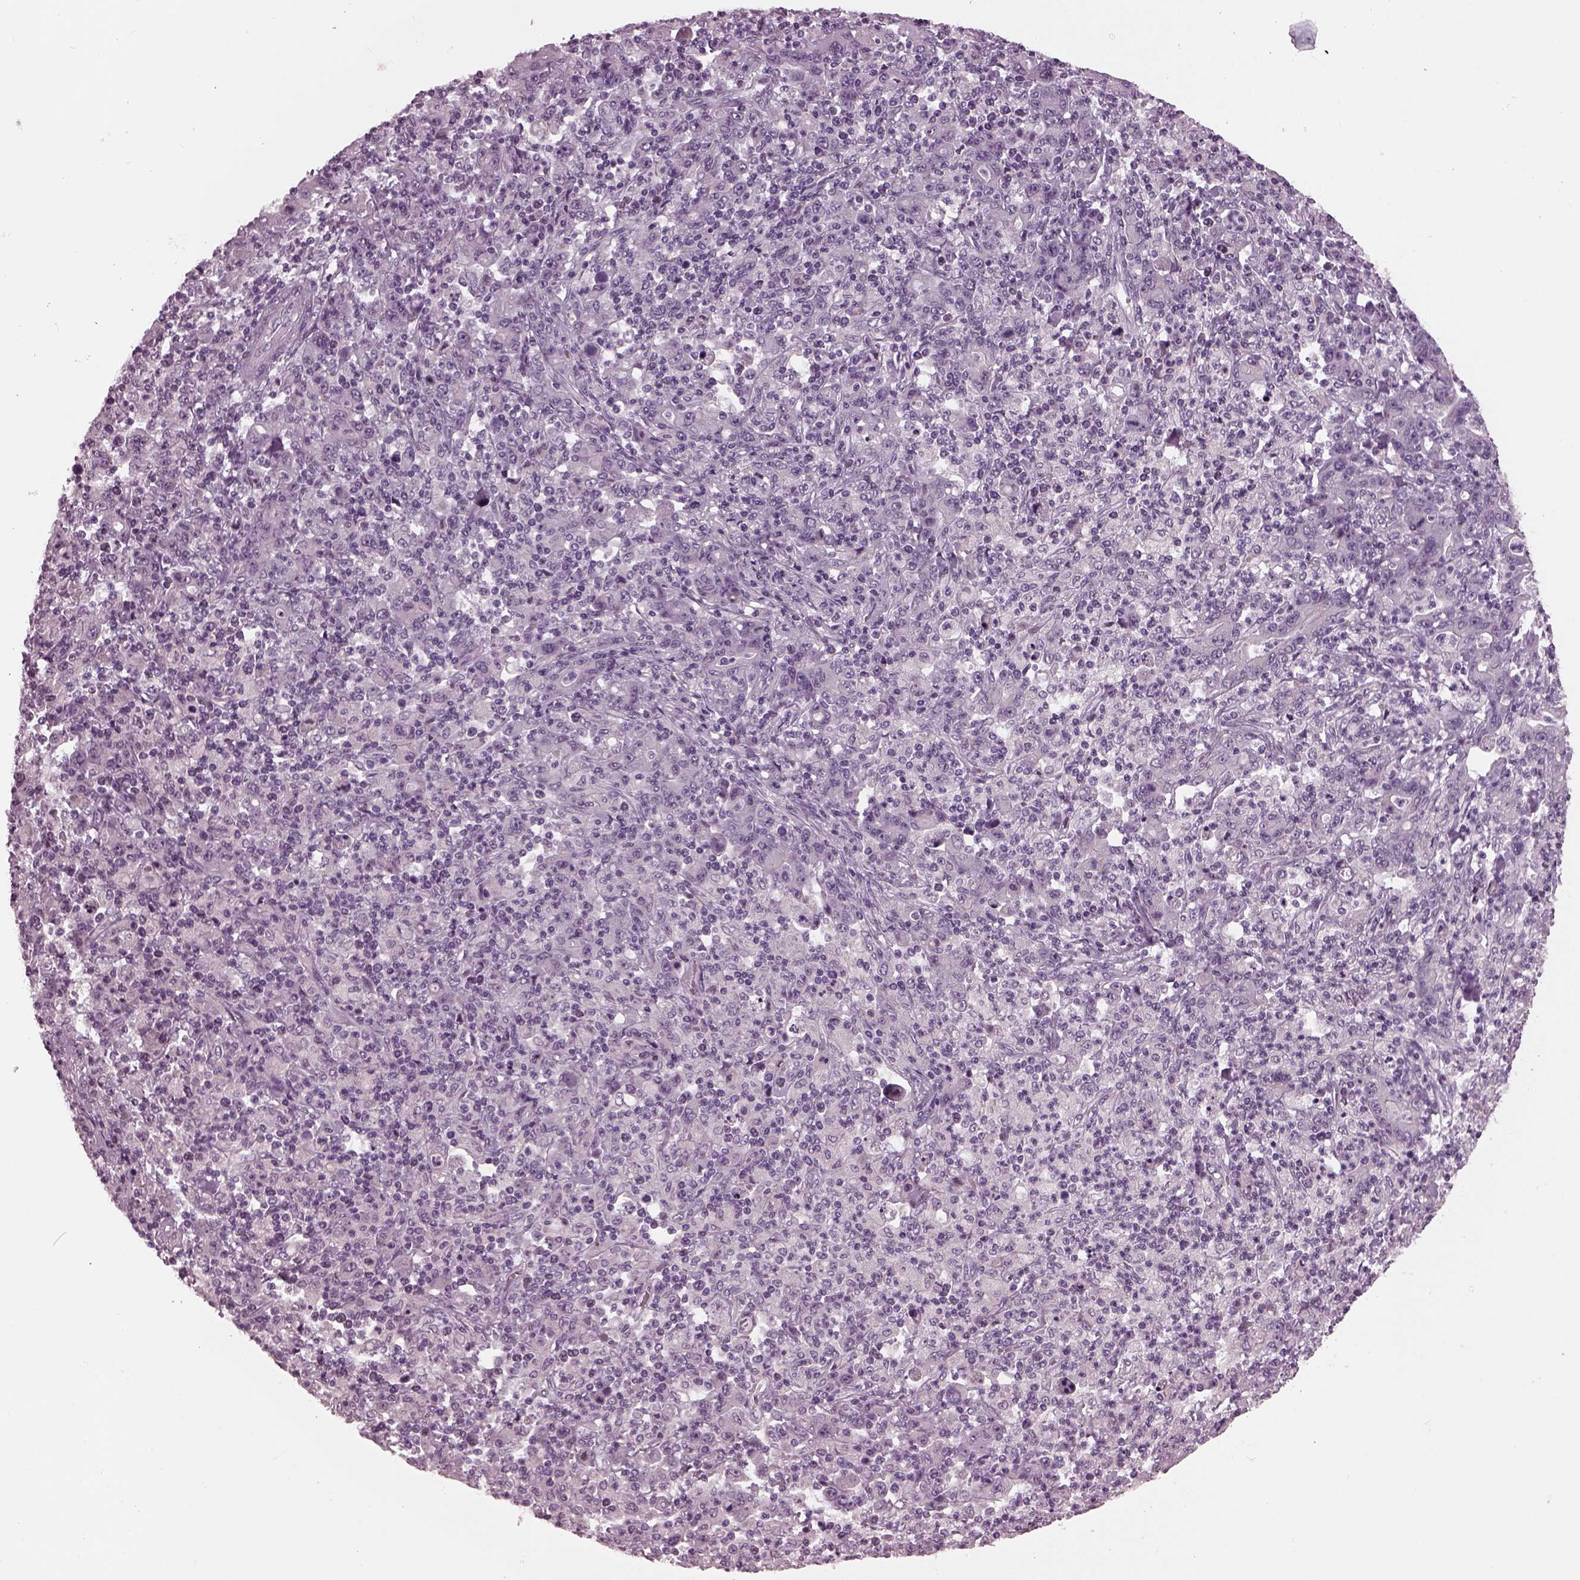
{"staining": {"intensity": "negative", "quantity": "none", "location": "none"}, "tissue": "stomach cancer", "cell_type": "Tumor cells", "image_type": "cancer", "snomed": [{"axis": "morphology", "description": "Adenocarcinoma, NOS"}, {"axis": "topography", "description": "Stomach, upper"}], "caption": "This is a histopathology image of immunohistochemistry staining of stomach cancer, which shows no staining in tumor cells.", "gene": "CLCN4", "patient": {"sex": "male", "age": 69}}